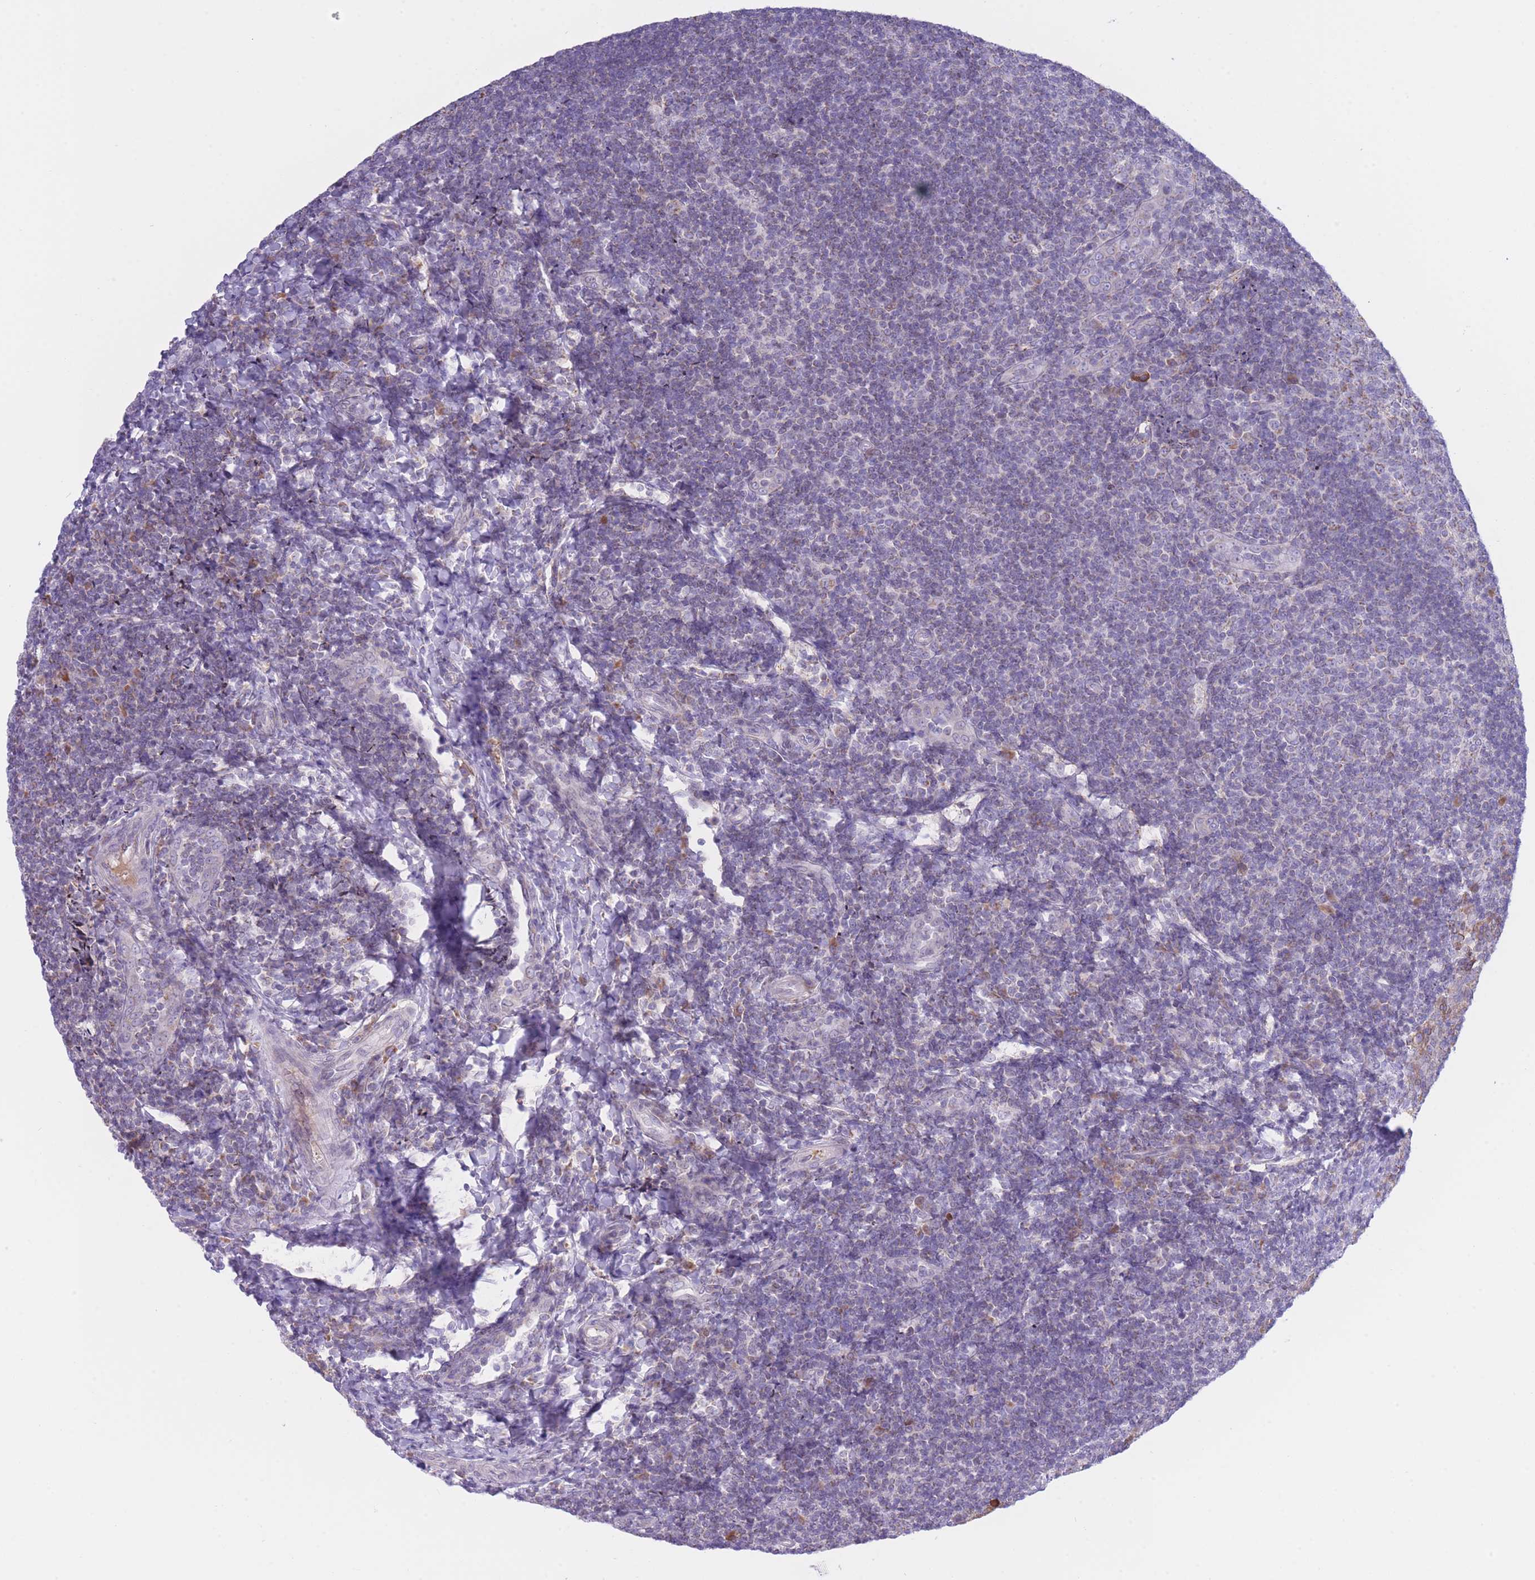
{"staining": {"intensity": "weak", "quantity": "<25%", "location": "cytoplasmic/membranous"}, "tissue": "tonsil", "cell_type": "Germinal center cells", "image_type": "normal", "snomed": [{"axis": "morphology", "description": "Normal tissue, NOS"}, {"axis": "topography", "description": "Tonsil"}], "caption": "This is a micrograph of immunohistochemistry staining of unremarkable tonsil, which shows no expression in germinal center cells.", "gene": "NANP", "patient": {"sex": "male", "age": 17}}